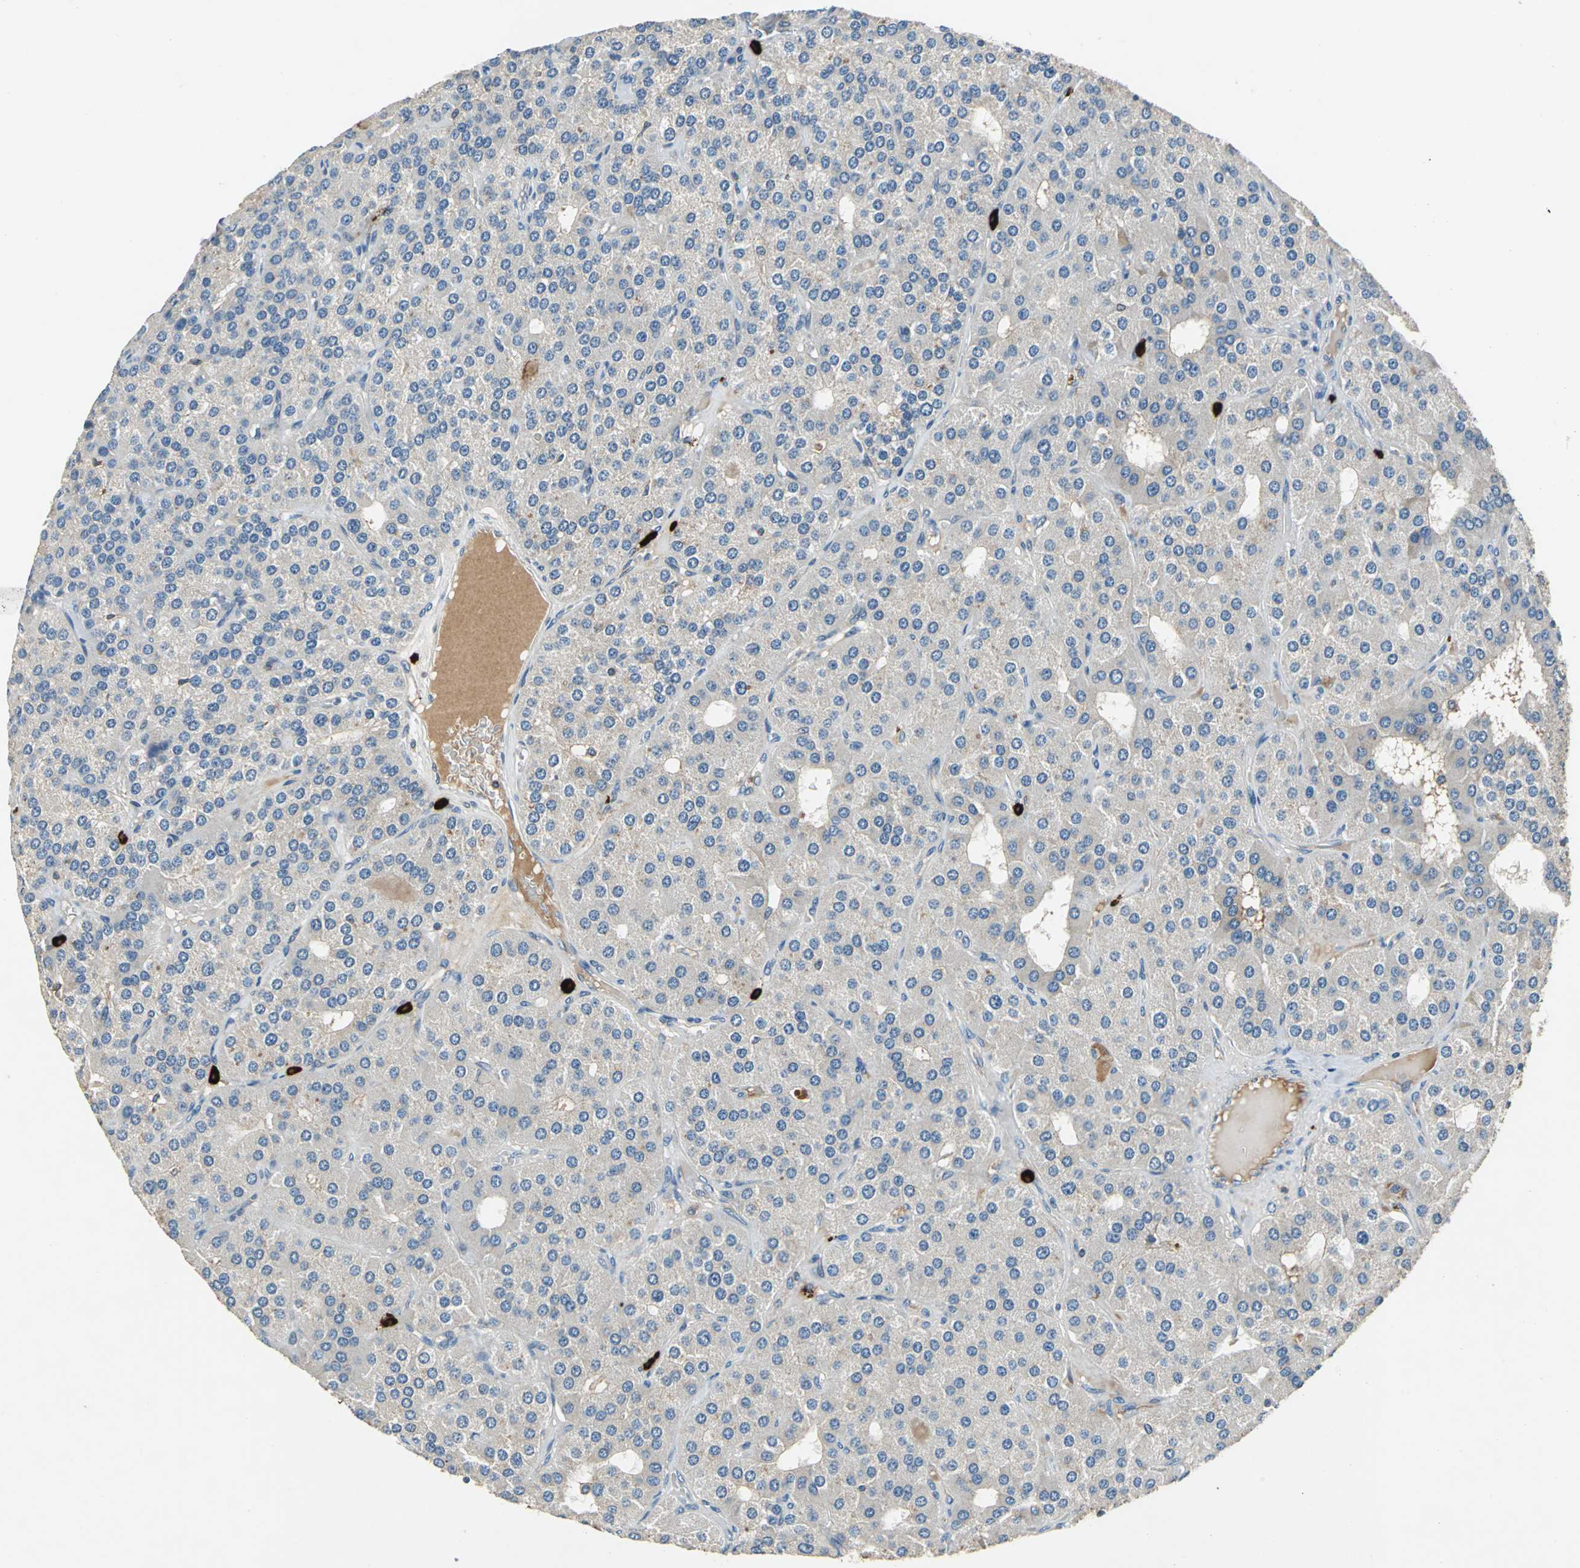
{"staining": {"intensity": "weak", "quantity": "<25%", "location": "cytoplasmic/membranous"}, "tissue": "parathyroid gland", "cell_type": "Glandular cells", "image_type": "normal", "snomed": [{"axis": "morphology", "description": "Normal tissue, NOS"}, {"axis": "morphology", "description": "Adenoma, NOS"}, {"axis": "topography", "description": "Parathyroid gland"}], "caption": "Protein analysis of unremarkable parathyroid gland exhibits no significant staining in glandular cells.", "gene": "SLC19A2", "patient": {"sex": "female", "age": 86}}